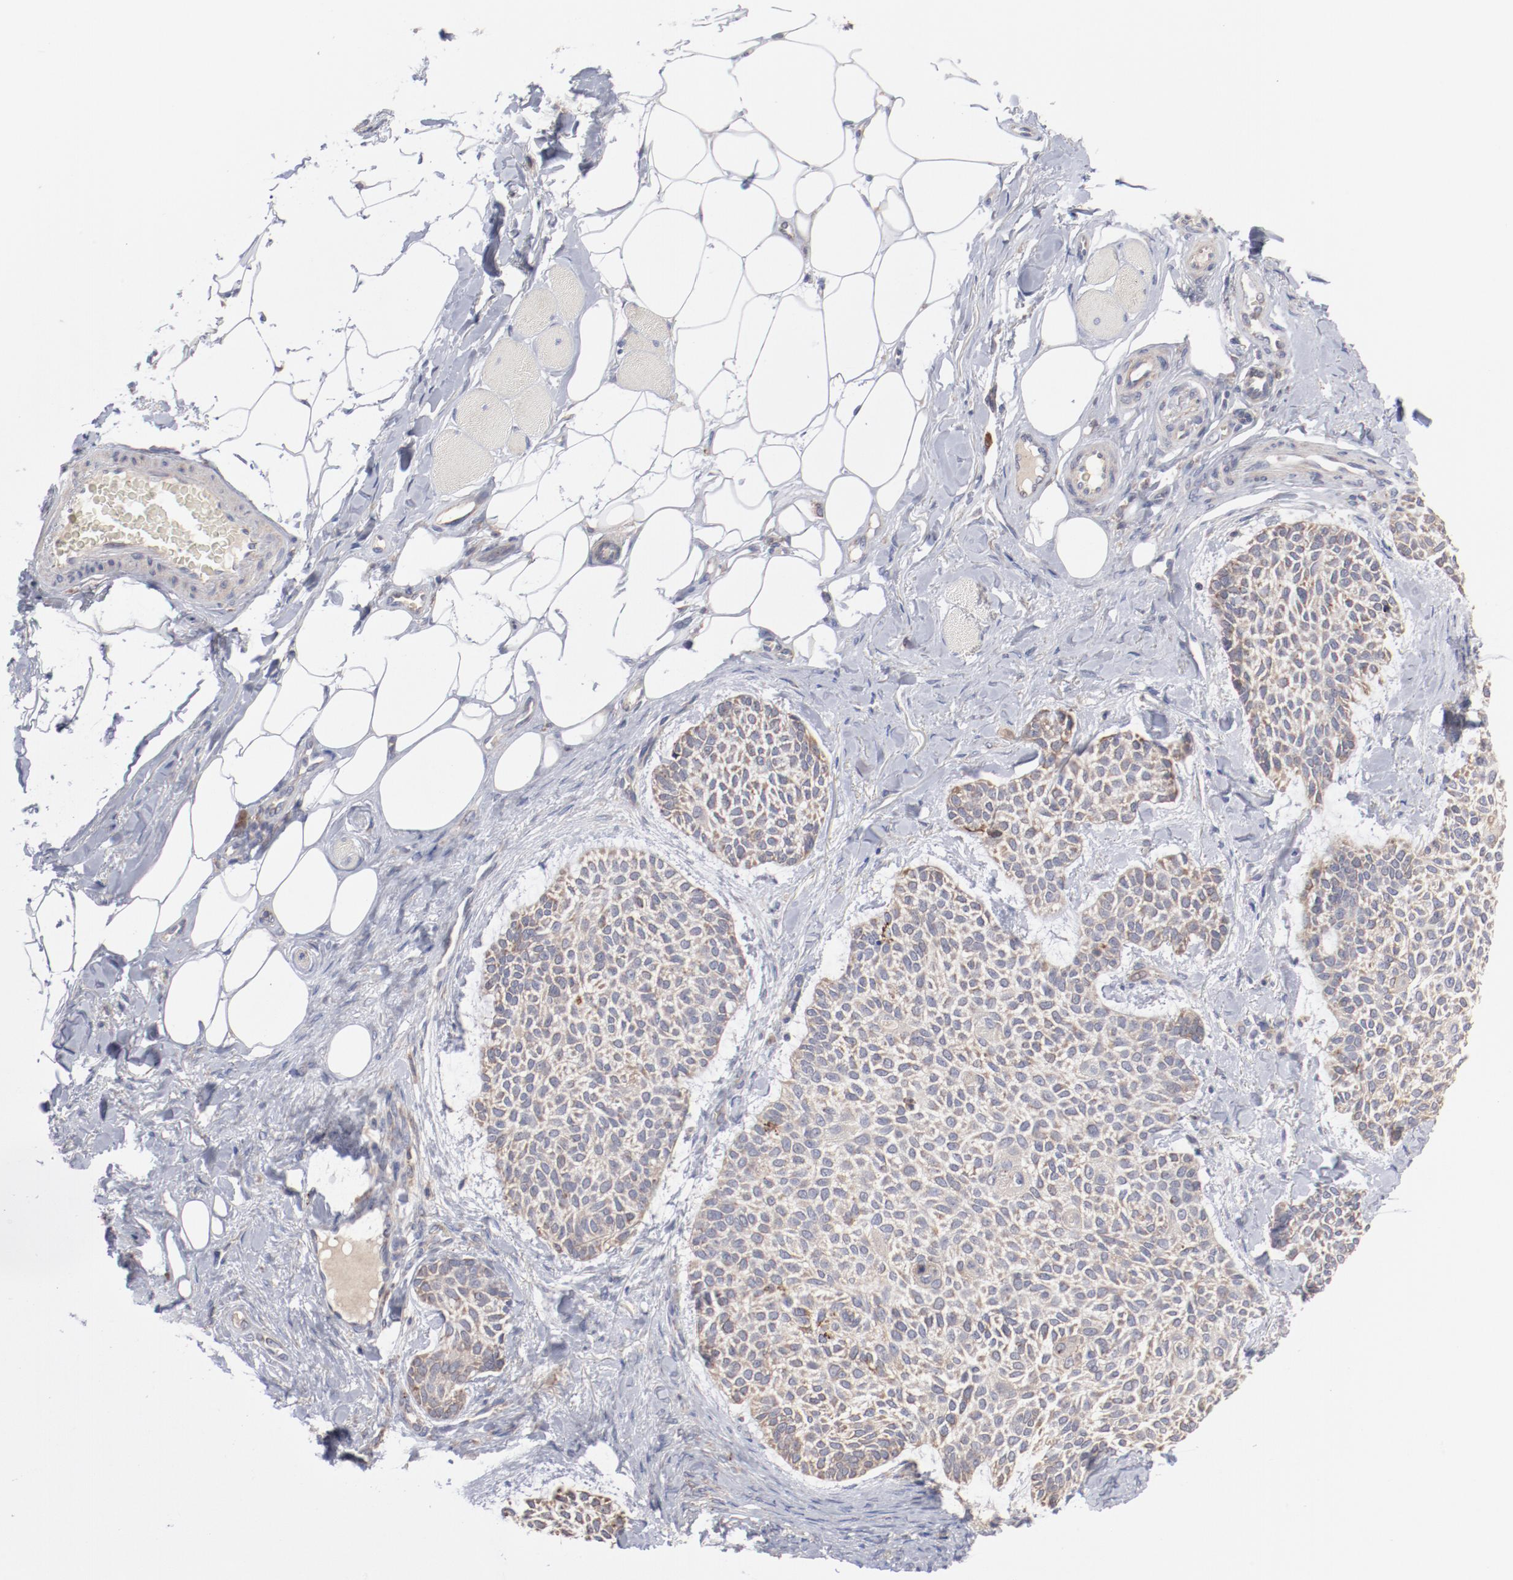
{"staining": {"intensity": "weak", "quantity": ">75%", "location": "cytoplasmic/membranous"}, "tissue": "skin cancer", "cell_type": "Tumor cells", "image_type": "cancer", "snomed": [{"axis": "morphology", "description": "Normal tissue, NOS"}, {"axis": "morphology", "description": "Basal cell carcinoma"}, {"axis": "topography", "description": "Skin"}], "caption": "Weak cytoplasmic/membranous positivity is identified in approximately >75% of tumor cells in skin basal cell carcinoma. (brown staining indicates protein expression, while blue staining denotes nuclei).", "gene": "PPFIBP2", "patient": {"sex": "female", "age": 70}}